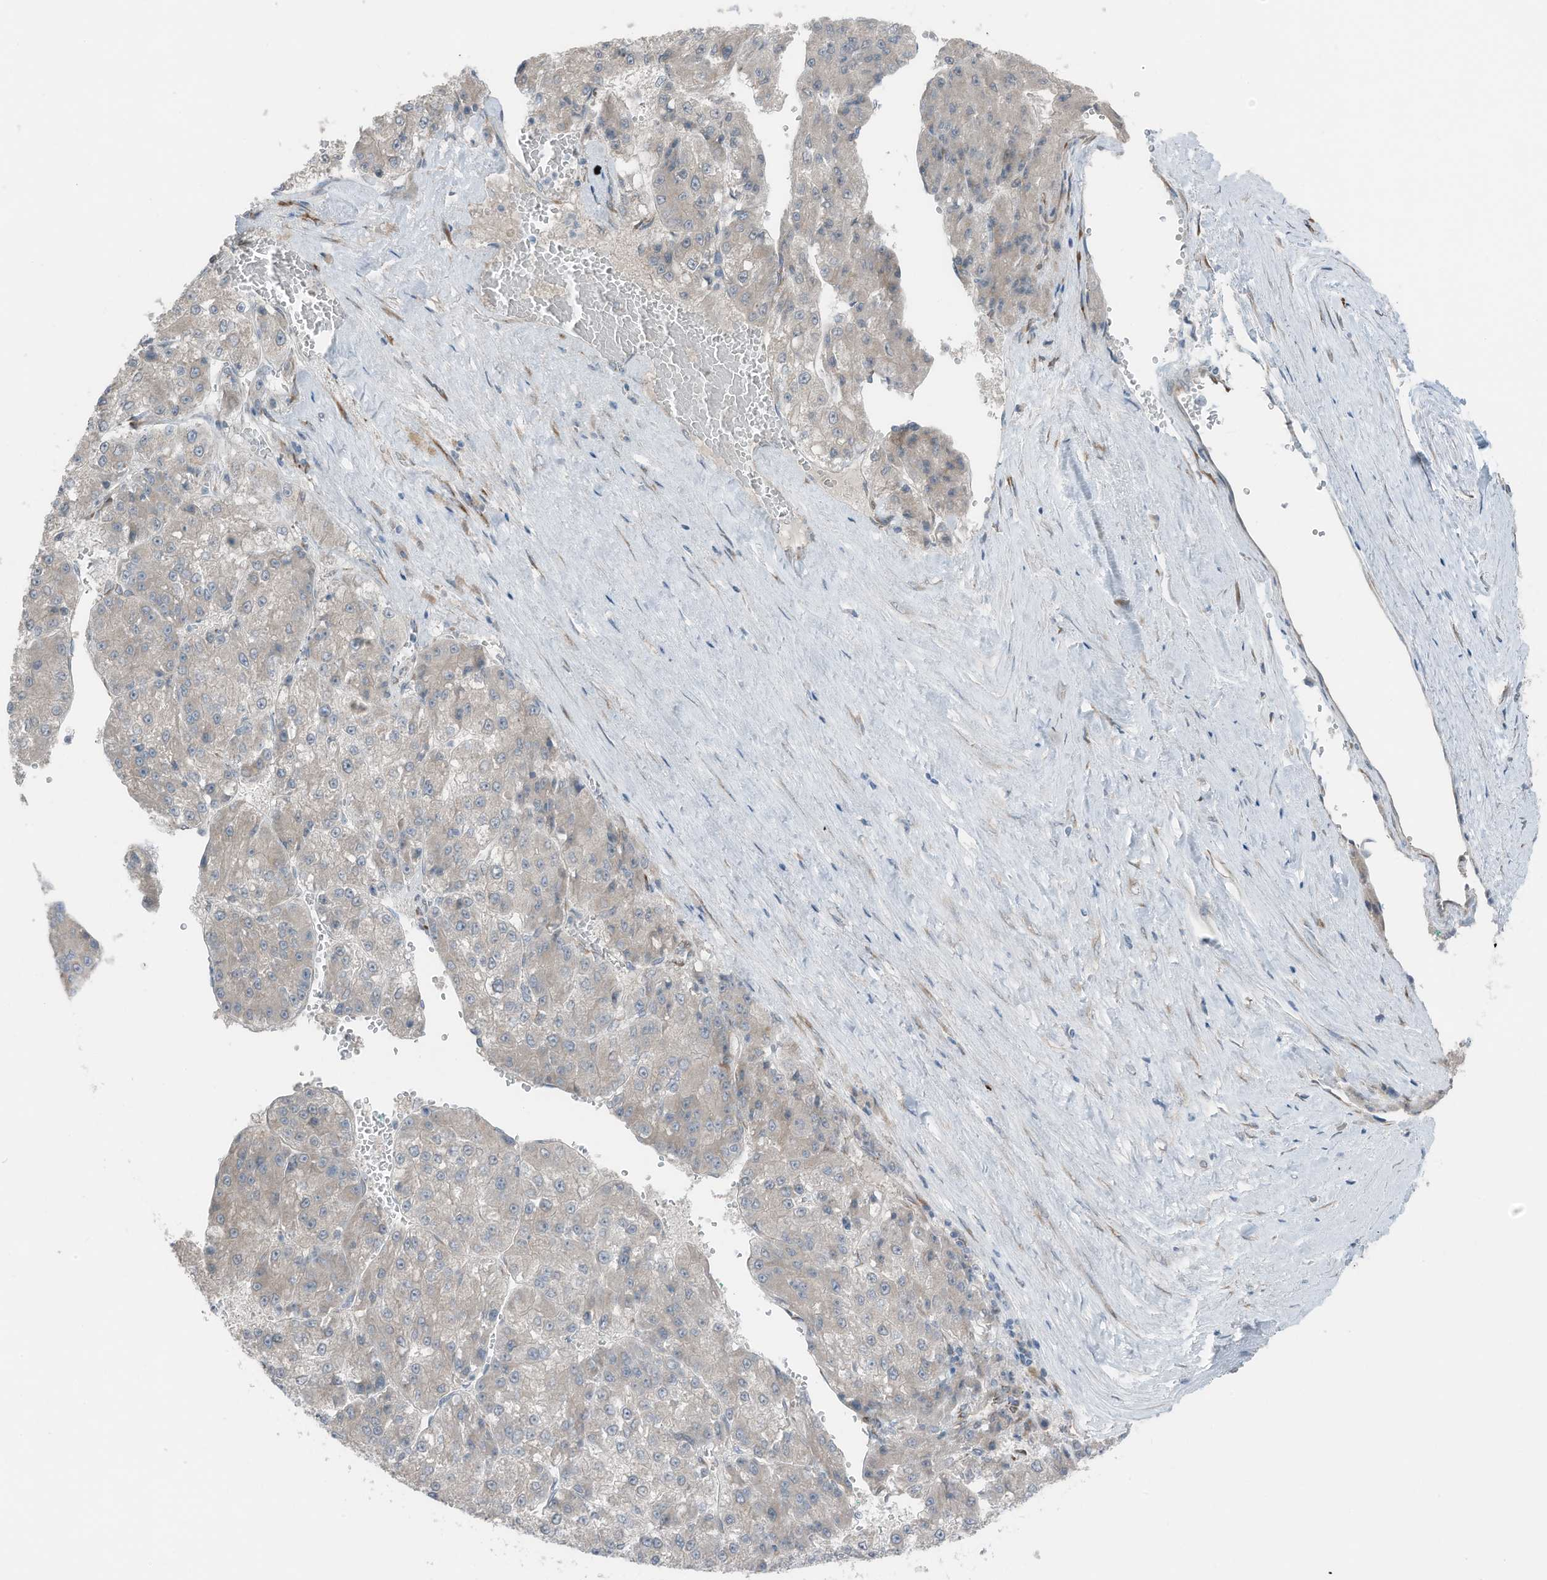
{"staining": {"intensity": "negative", "quantity": "none", "location": "none"}, "tissue": "liver cancer", "cell_type": "Tumor cells", "image_type": "cancer", "snomed": [{"axis": "morphology", "description": "Carcinoma, Hepatocellular, NOS"}, {"axis": "topography", "description": "Liver"}], "caption": "High magnification brightfield microscopy of liver hepatocellular carcinoma stained with DAB (3,3'-diaminobenzidine) (brown) and counterstained with hematoxylin (blue): tumor cells show no significant staining.", "gene": "ARHGEF33", "patient": {"sex": "female", "age": 73}}